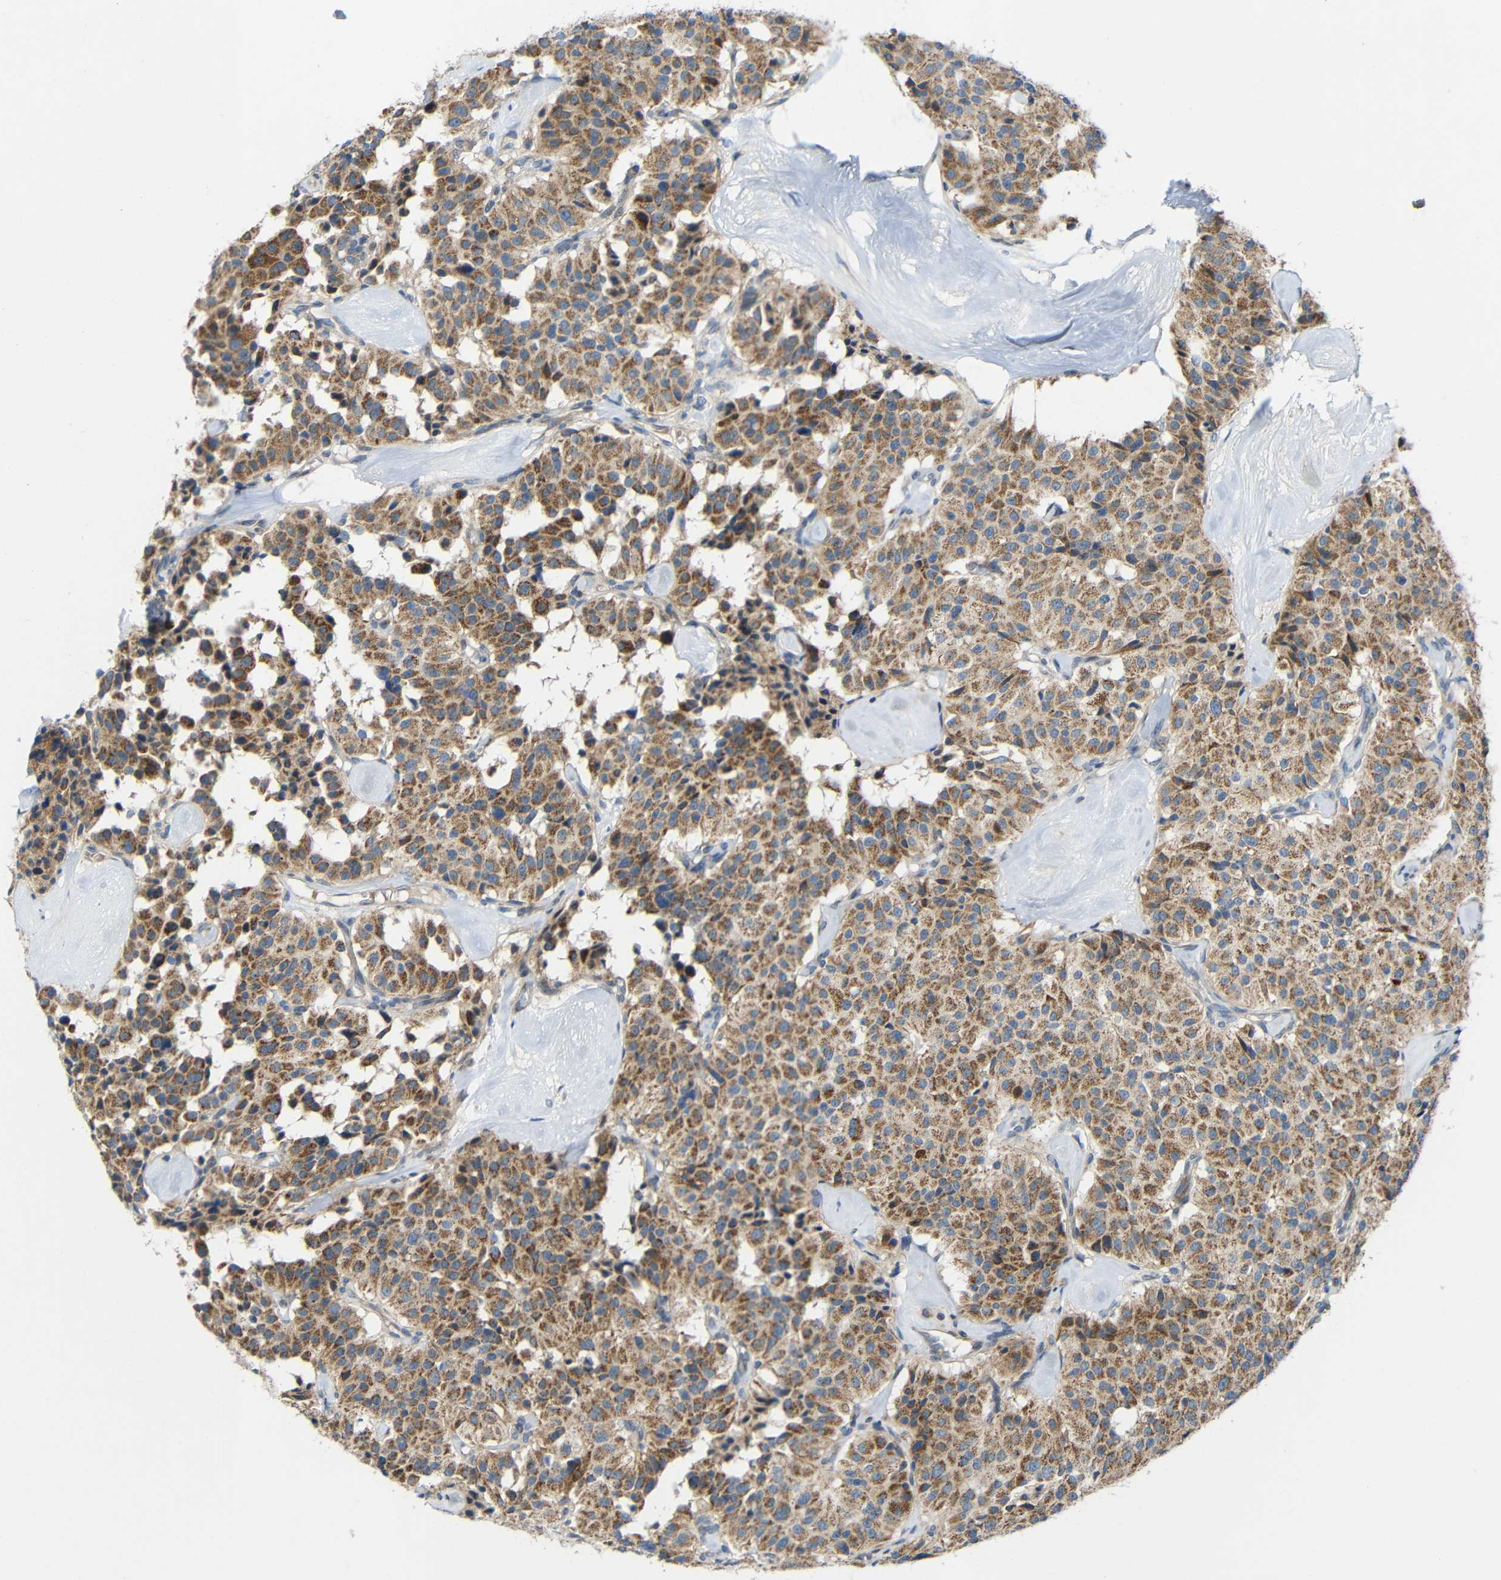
{"staining": {"intensity": "moderate", "quantity": ">75%", "location": "cytoplasmic/membranous"}, "tissue": "carcinoid", "cell_type": "Tumor cells", "image_type": "cancer", "snomed": [{"axis": "morphology", "description": "Carcinoid, malignant, NOS"}, {"axis": "topography", "description": "Lung"}], "caption": "Brown immunohistochemical staining in human carcinoid demonstrates moderate cytoplasmic/membranous staining in about >75% of tumor cells. (IHC, brightfield microscopy, high magnification).", "gene": "TMEM25", "patient": {"sex": "male", "age": 30}}